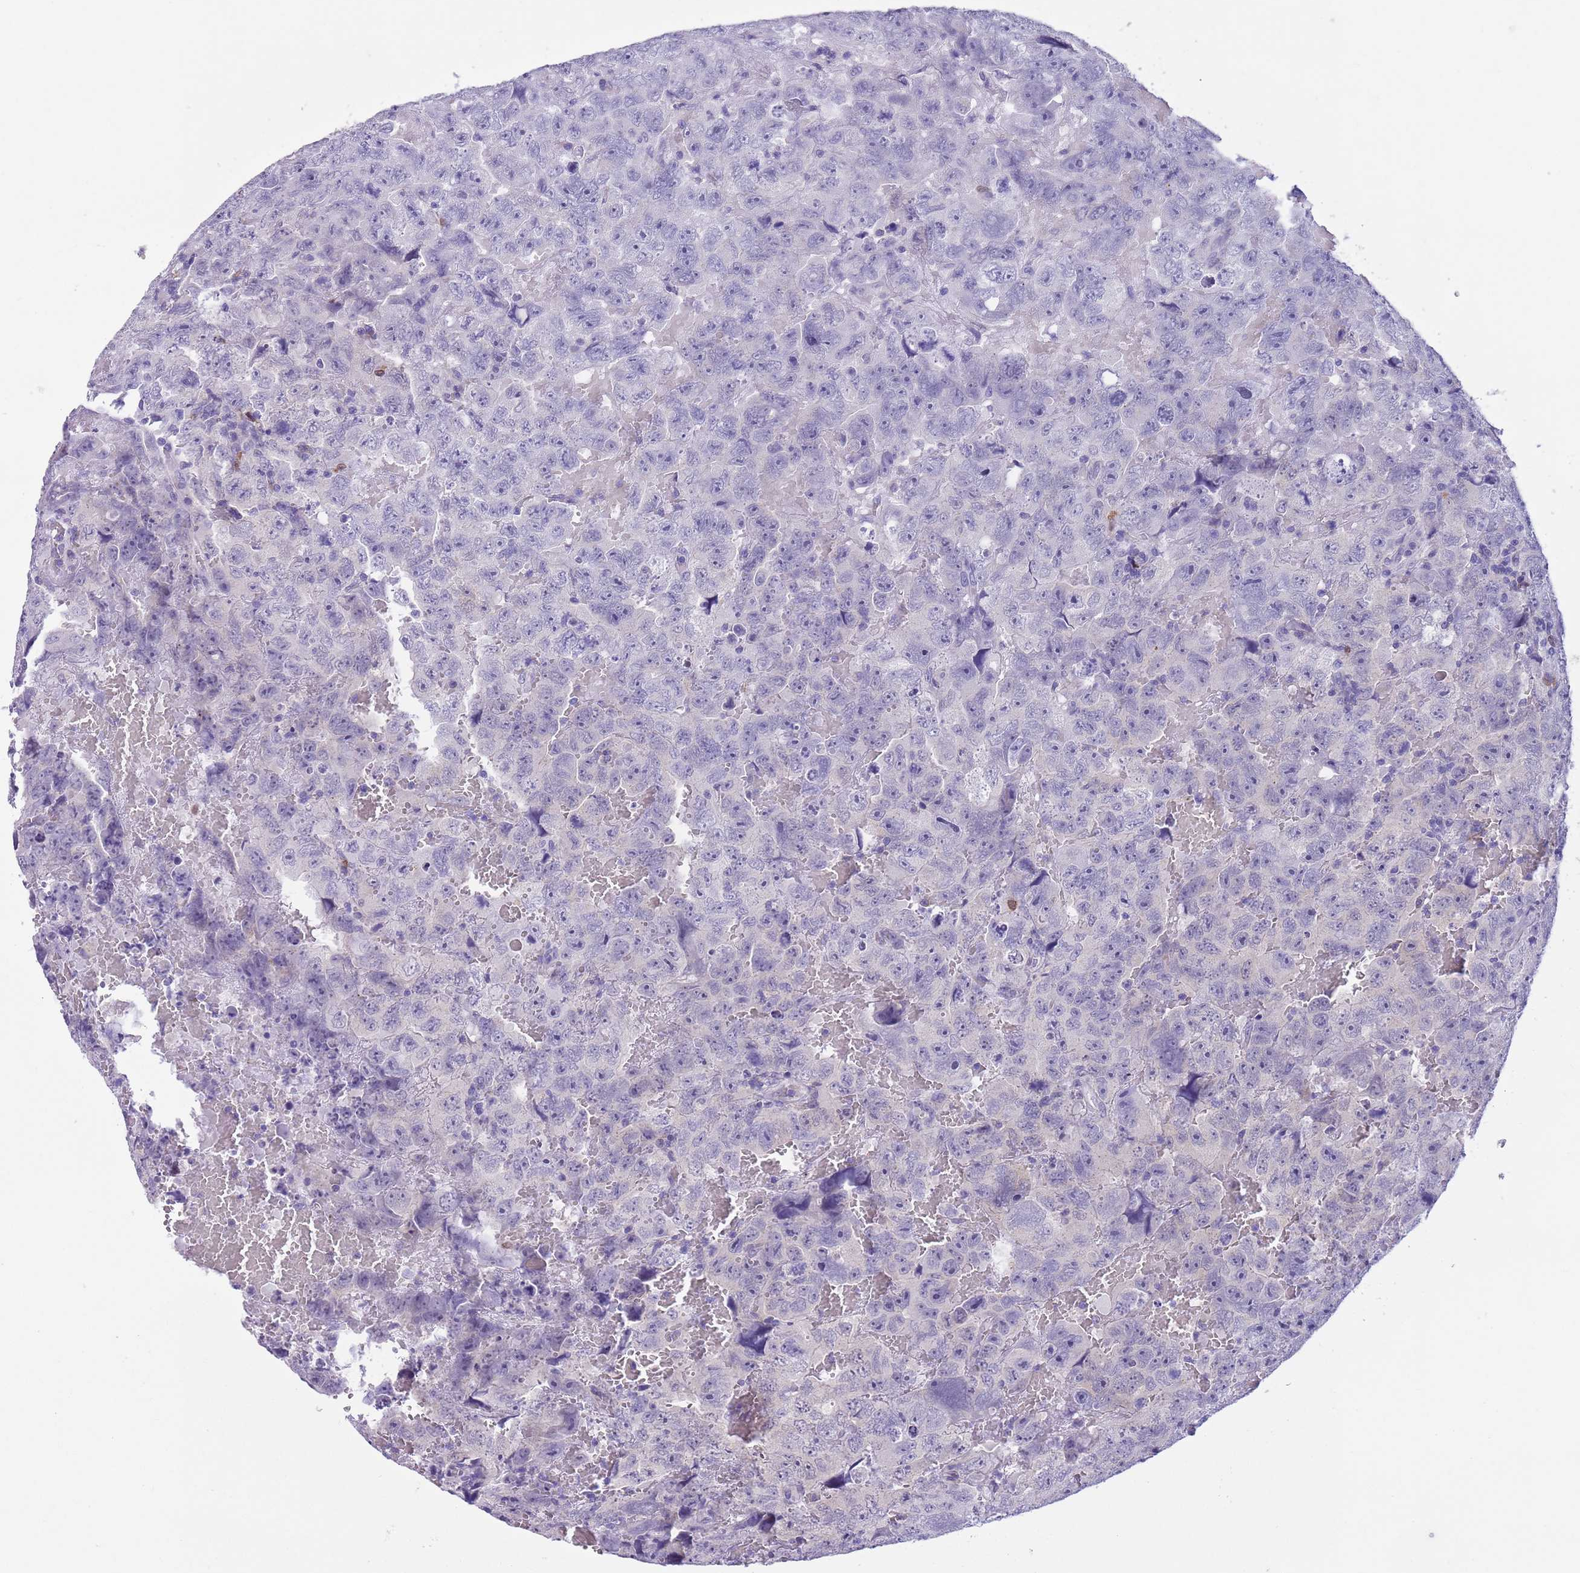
{"staining": {"intensity": "negative", "quantity": "none", "location": "none"}, "tissue": "testis cancer", "cell_type": "Tumor cells", "image_type": "cancer", "snomed": [{"axis": "morphology", "description": "Carcinoma, Embryonal, NOS"}, {"axis": "topography", "description": "Testis"}], "caption": "A micrograph of human testis cancer (embryonal carcinoma) is negative for staining in tumor cells.", "gene": "PFKFB2", "patient": {"sex": "male", "age": 45}}